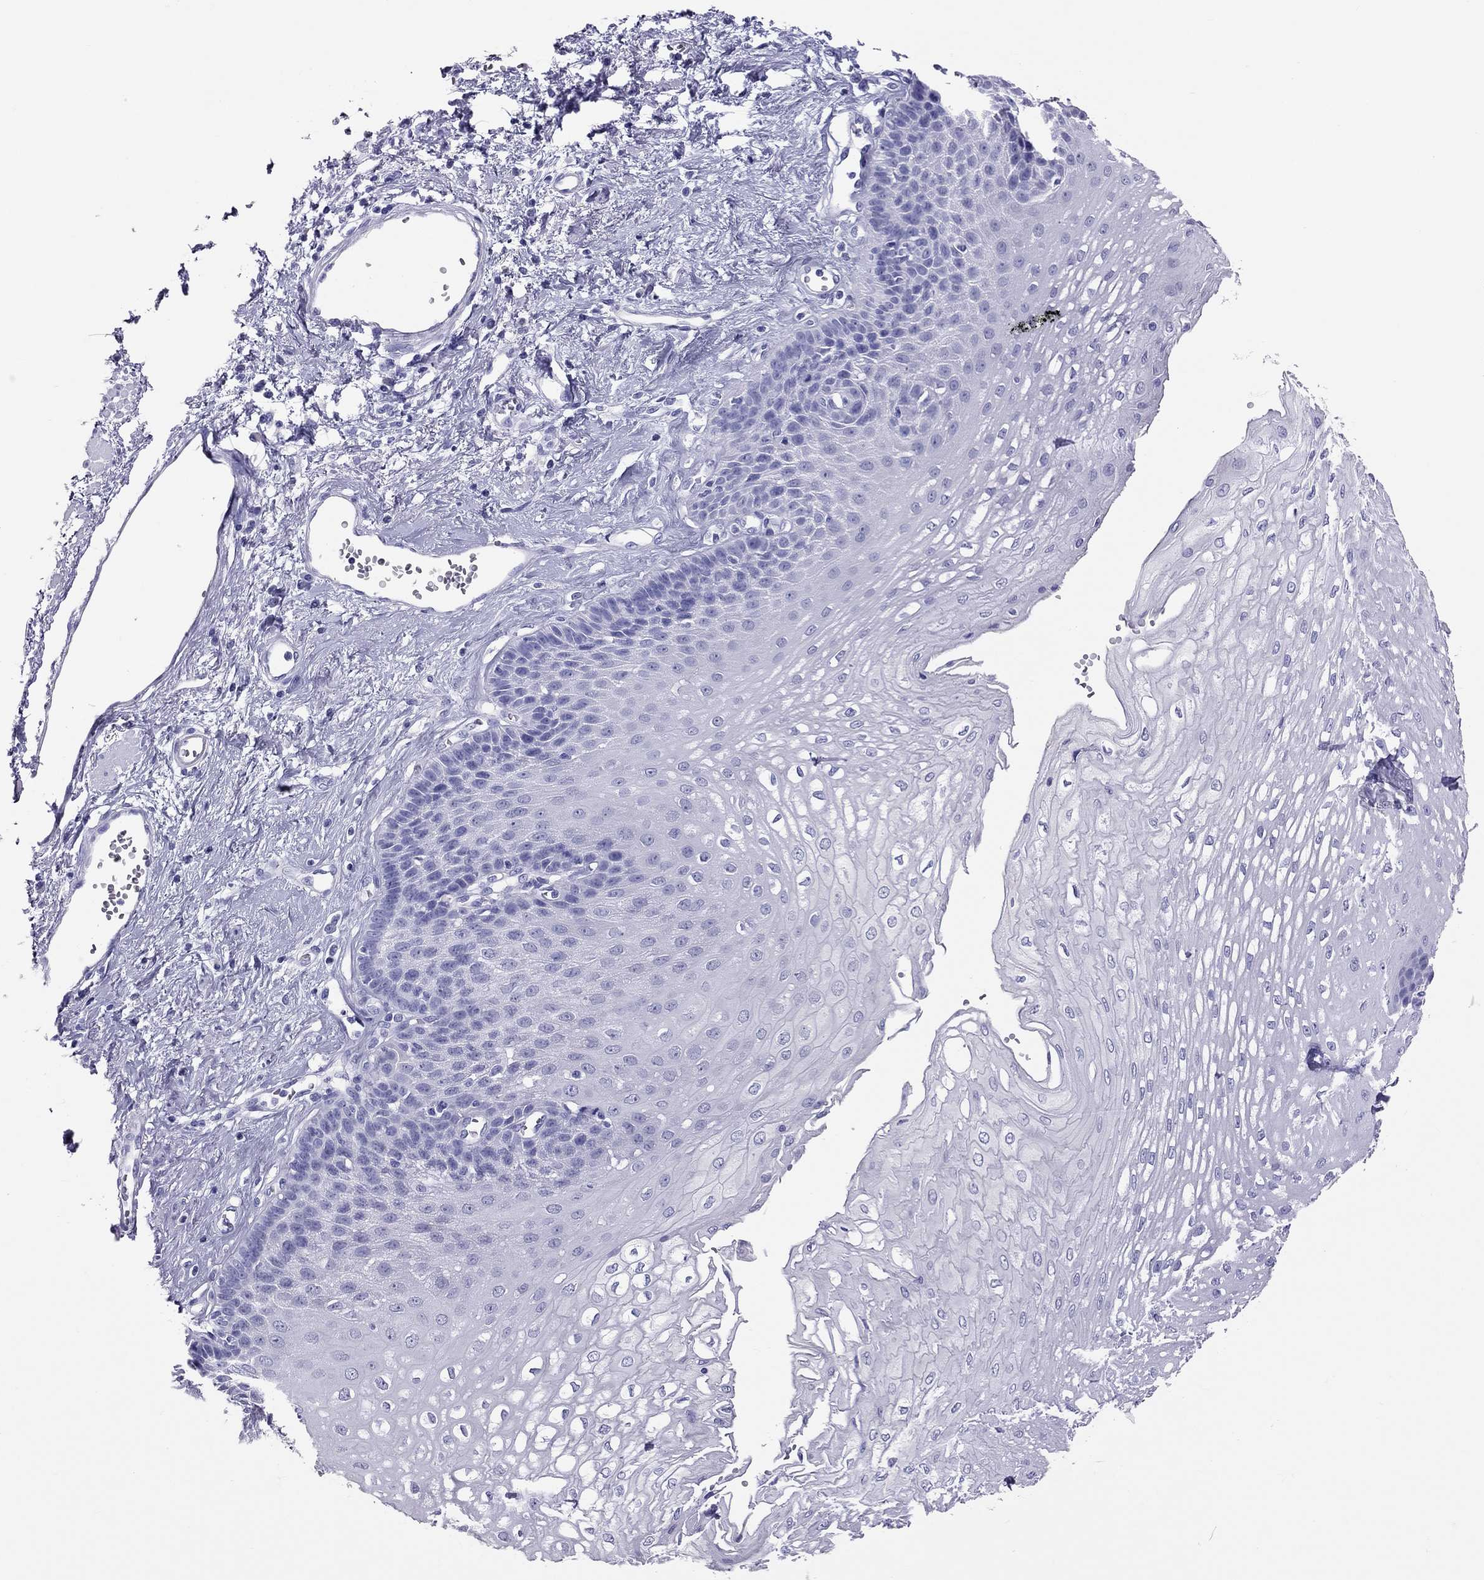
{"staining": {"intensity": "negative", "quantity": "none", "location": "none"}, "tissue": "esophagus", "cell_type": "Squamous epithelial cells", "image_type": "normal", "snomed": [{"axis": "morphology", "description": "Normal tissue, NOS"}, {"axis": "topography", "description": "Esophagus"}], "caption": "High power microscopy histopathology image of an IHC micrograph of normal esophagus, revealing no significant staining in squamous epithelial cells.", "gene": "PSMB11", "patient": {"sex": "female", "age": 62}}